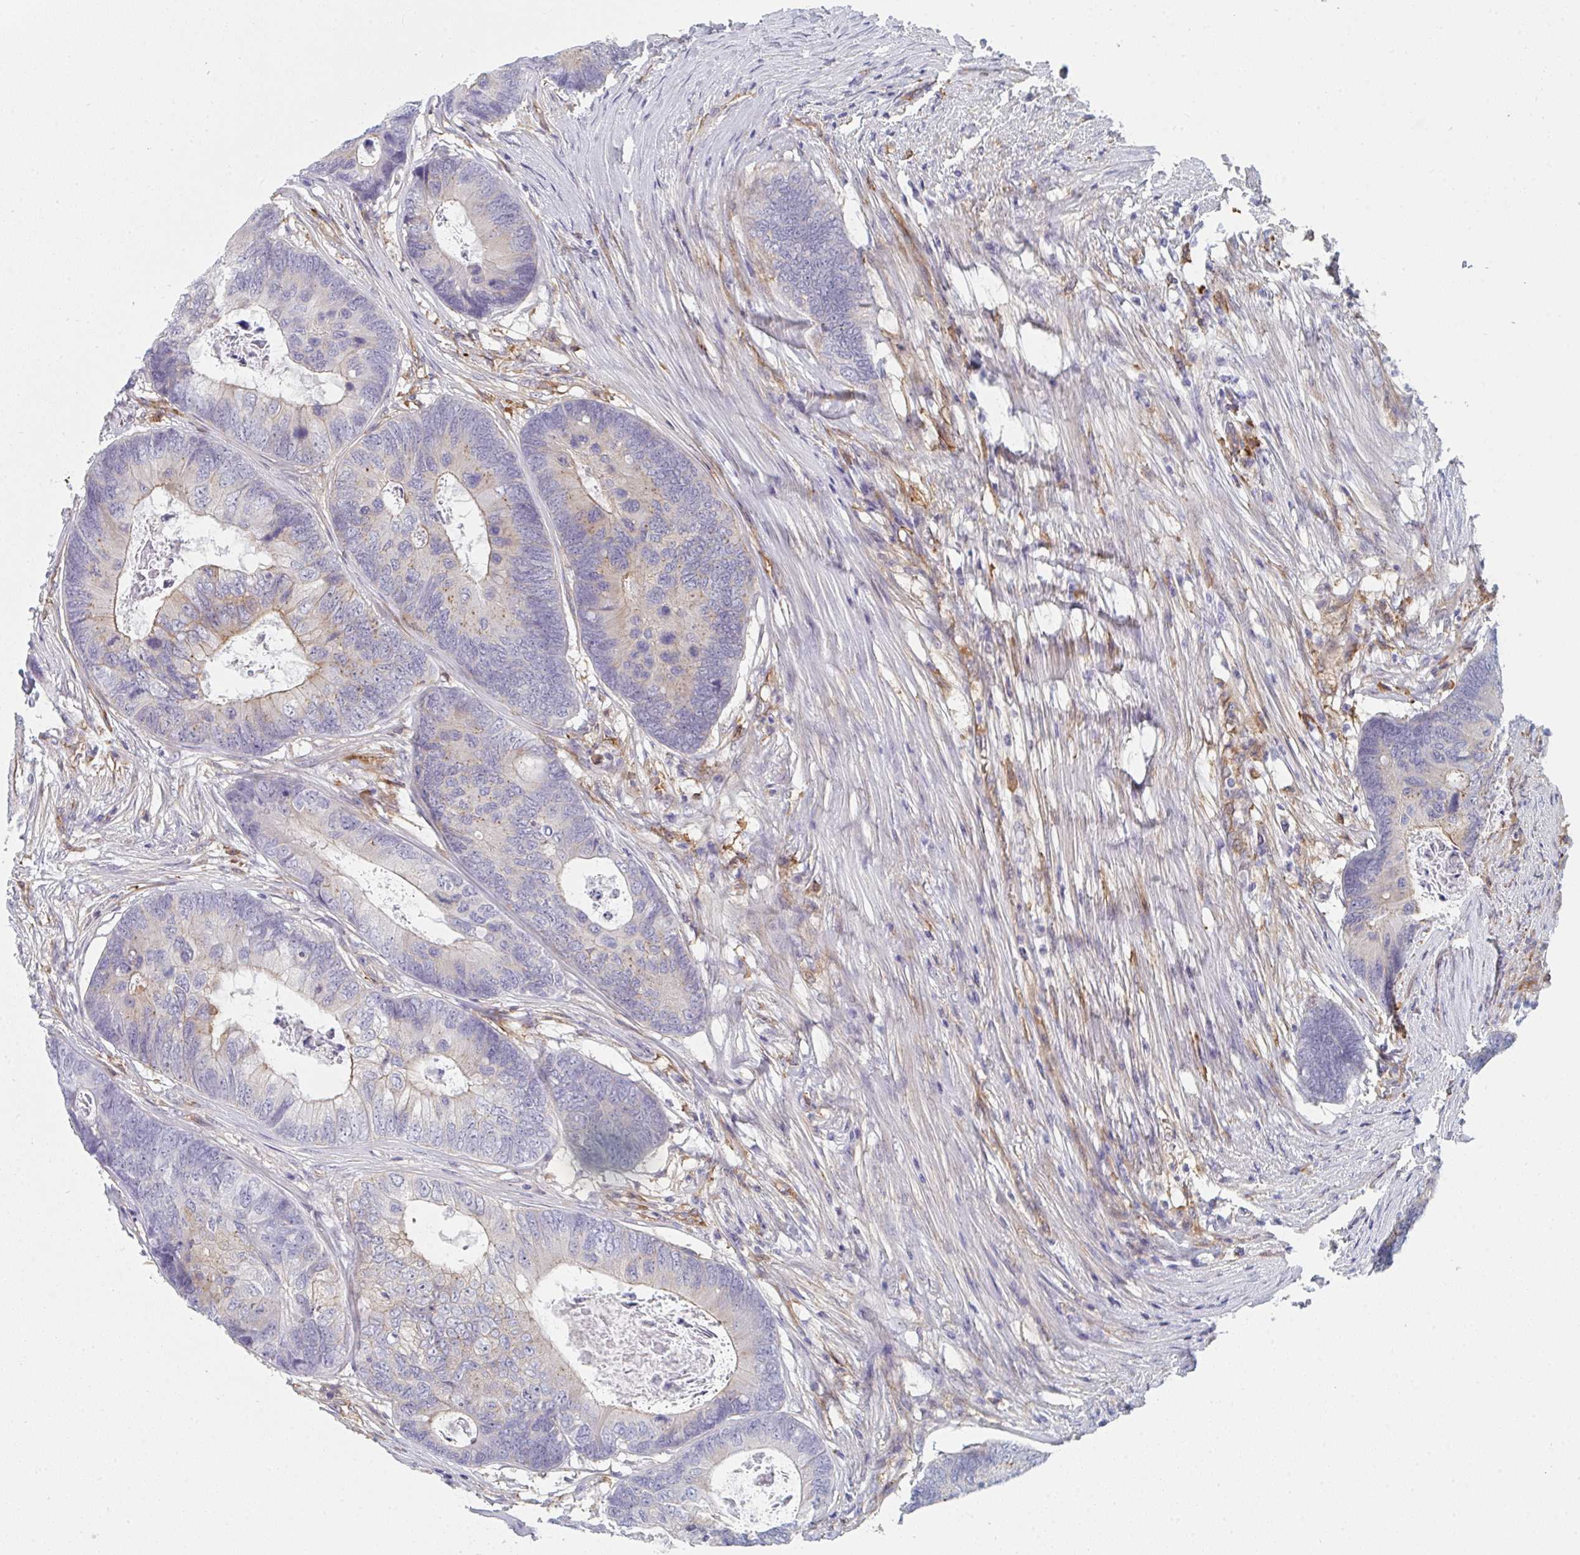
{"staining": {"intensity": "negative", "quantity": "none", "location": "none"}, "tissue": "colorectal cancer", "cell_type": "Tumor cells", "image_type": "cancer", "snomed": [{"axis": "morphology", "description": "Adenocarcinoma, NOS"}, {"axis": "topography", "description": "Colon"}], "caption": "Human colorectal cancer (adenocarcinoma) stained for a protein using immunohistochemistry shows no expression in tumor cells.", "gene": "DAB2", "patient": {"sex": "female", "age": 67}}